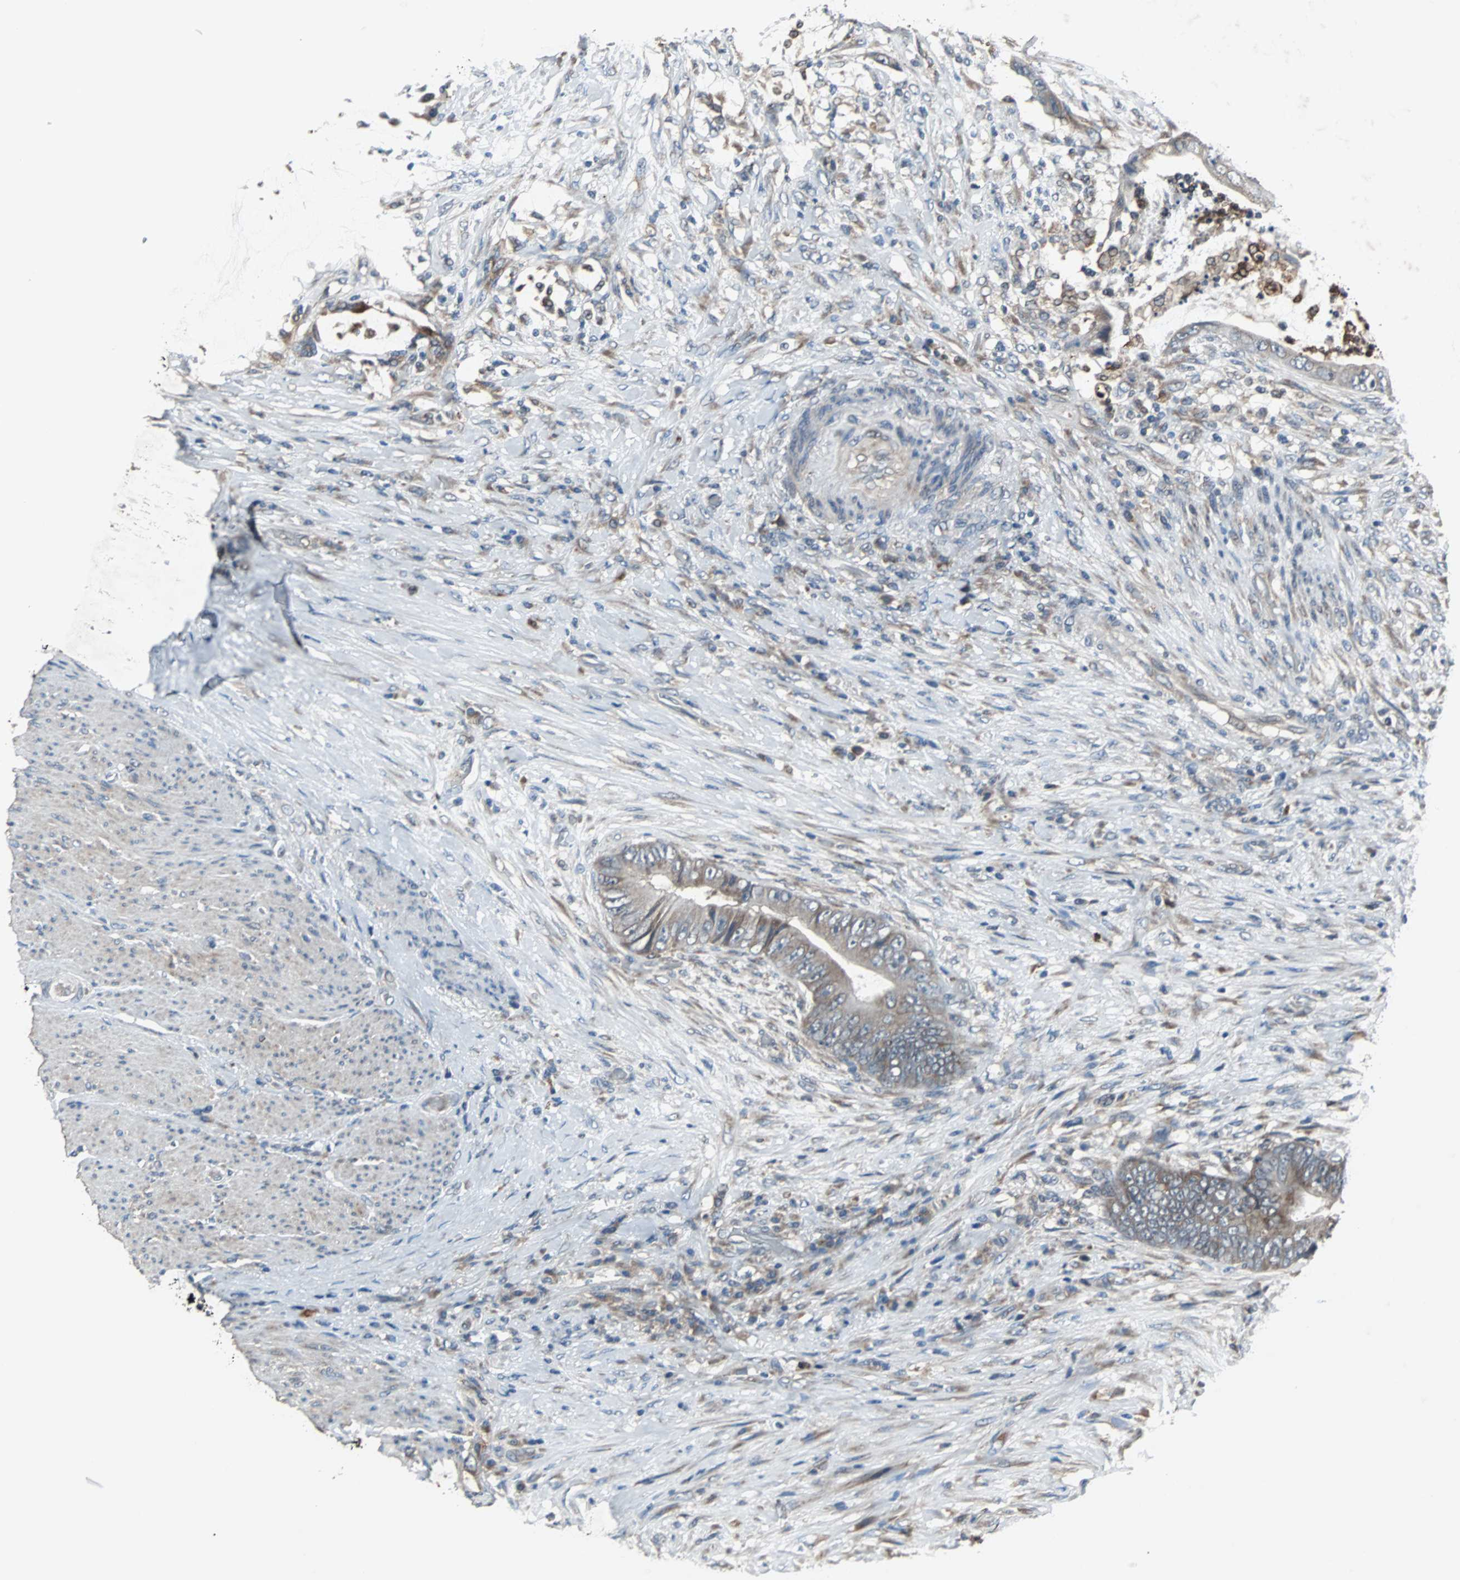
{"staining": {"intensity": "weak", "quantity": "25%-75%", "location": "cytoplasmic/membranous"}, "tissue": "colorectal cancer", "cell_type": "Tumor cells", "image_type": "cancer", "snomed": [{"axis": "morphology", "description": "Adenocarcinoma, NOS"}, {"axis": "topography", "description": "Rectum"}], "caption": "Immunohistochemical staining of adenocarcinoma (colorectal) exhibits low levels of weak cytoplasmic/membranous positivity in about 25%-75% of tumor cells.", "gene": "SOS1", "patient": {"sex": "female", "age": 77}}